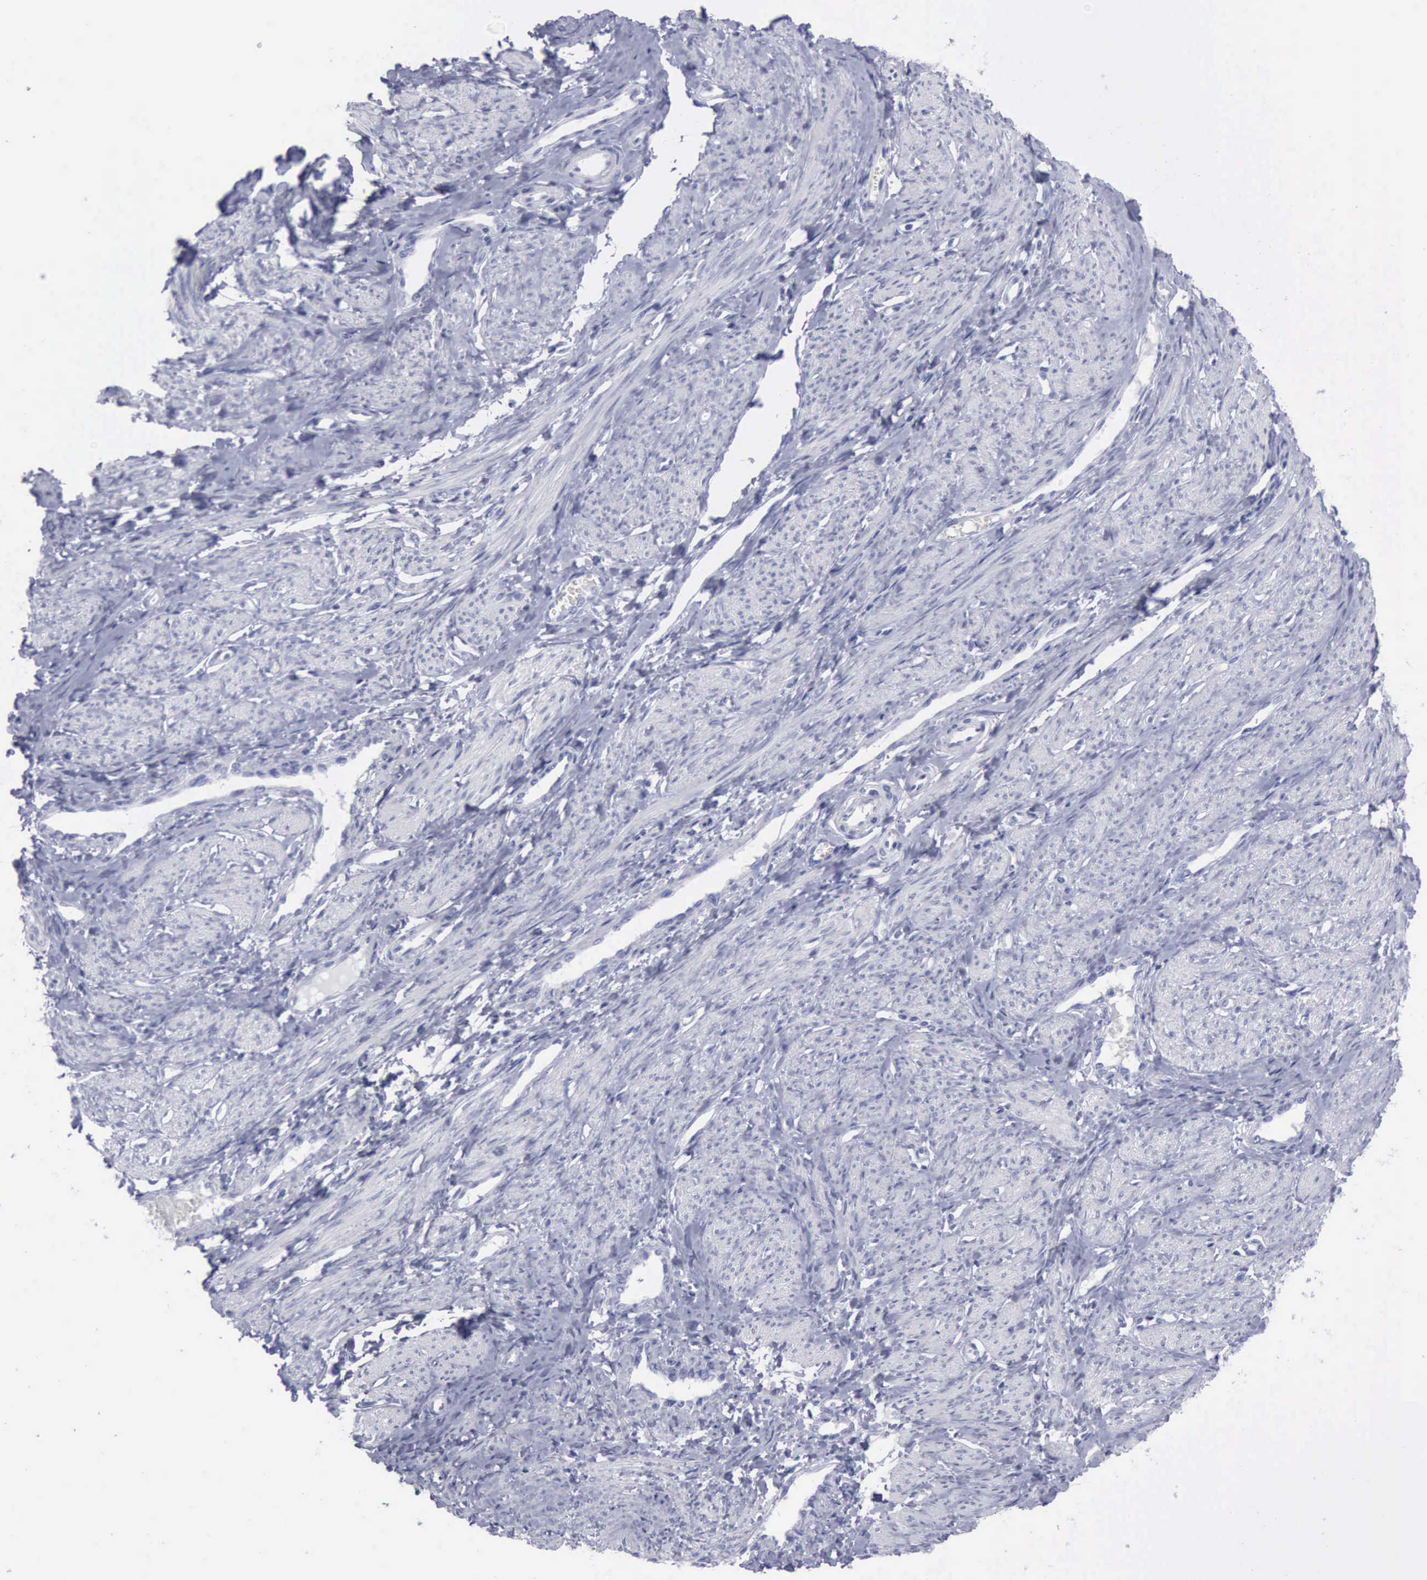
{"staining": {"intensity": "negative", "quantity": "none", "location": "none"}, "tissue": "smooth muscle", "cell_type": "Smooth muscle cells", "image_type": "normal", "snomed": [{"axis": "morphology", "description": "Normal tissue, NOS"}, {"axis": "topography", "description": "Smooth muscle"}, {"axis": "topography", "description": "Uterus"}], "caption": "DAB (3,3'-diaminobenzidine) immunohistochemical staining of unremarkable smooth muscle exhibits no significant positivity in smooth muscle cells. (Brightfield microscopy of DAB IHC at high magnification).", "gene": "KRT13", "patient": {"sex": "female", "age": 39}}